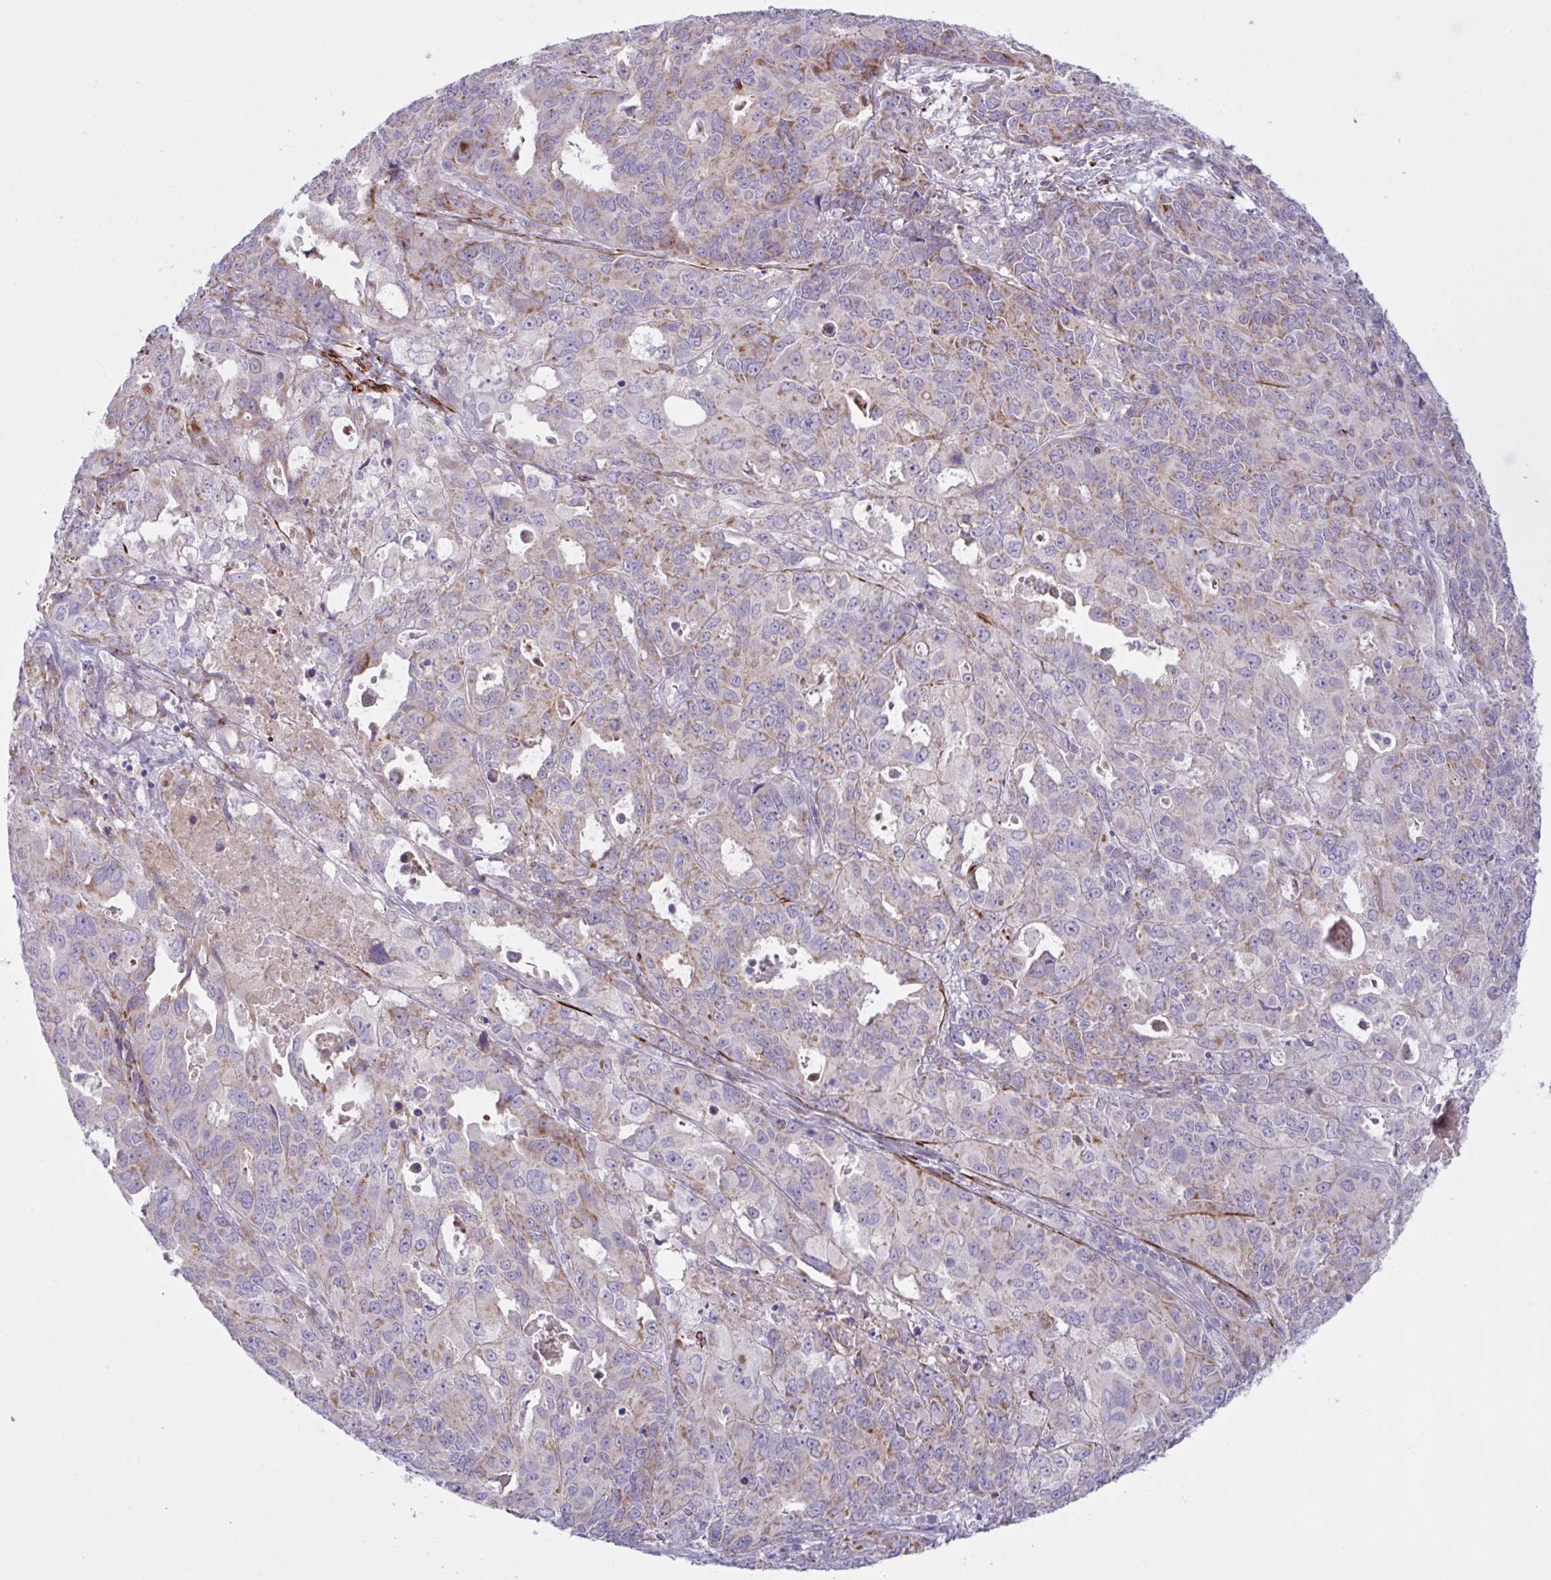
{"staining": {"intensity": "weak", "quantity": "25%-75%", "location": "cytoplasmic/membranous"}, "tissue": "endometrial cancer", "cell_type": "Tumor cells", "image_type": "cancer", "snomed": [{"axis": "morphology", "description": "Adenocarcinoma, NOS"}, {"axis": "topography", "description": "Uterus"}], "caption": "A photomicrograph showing weak cytoplasmic/membranous staining in approximately 25%-75% of tumor cells in endometrial cancer (adenocarcinoma), as visualized by brown immunohistochemical staining.", "gene": "CHDH", "patient": {"sex": "female", "age": 79}}